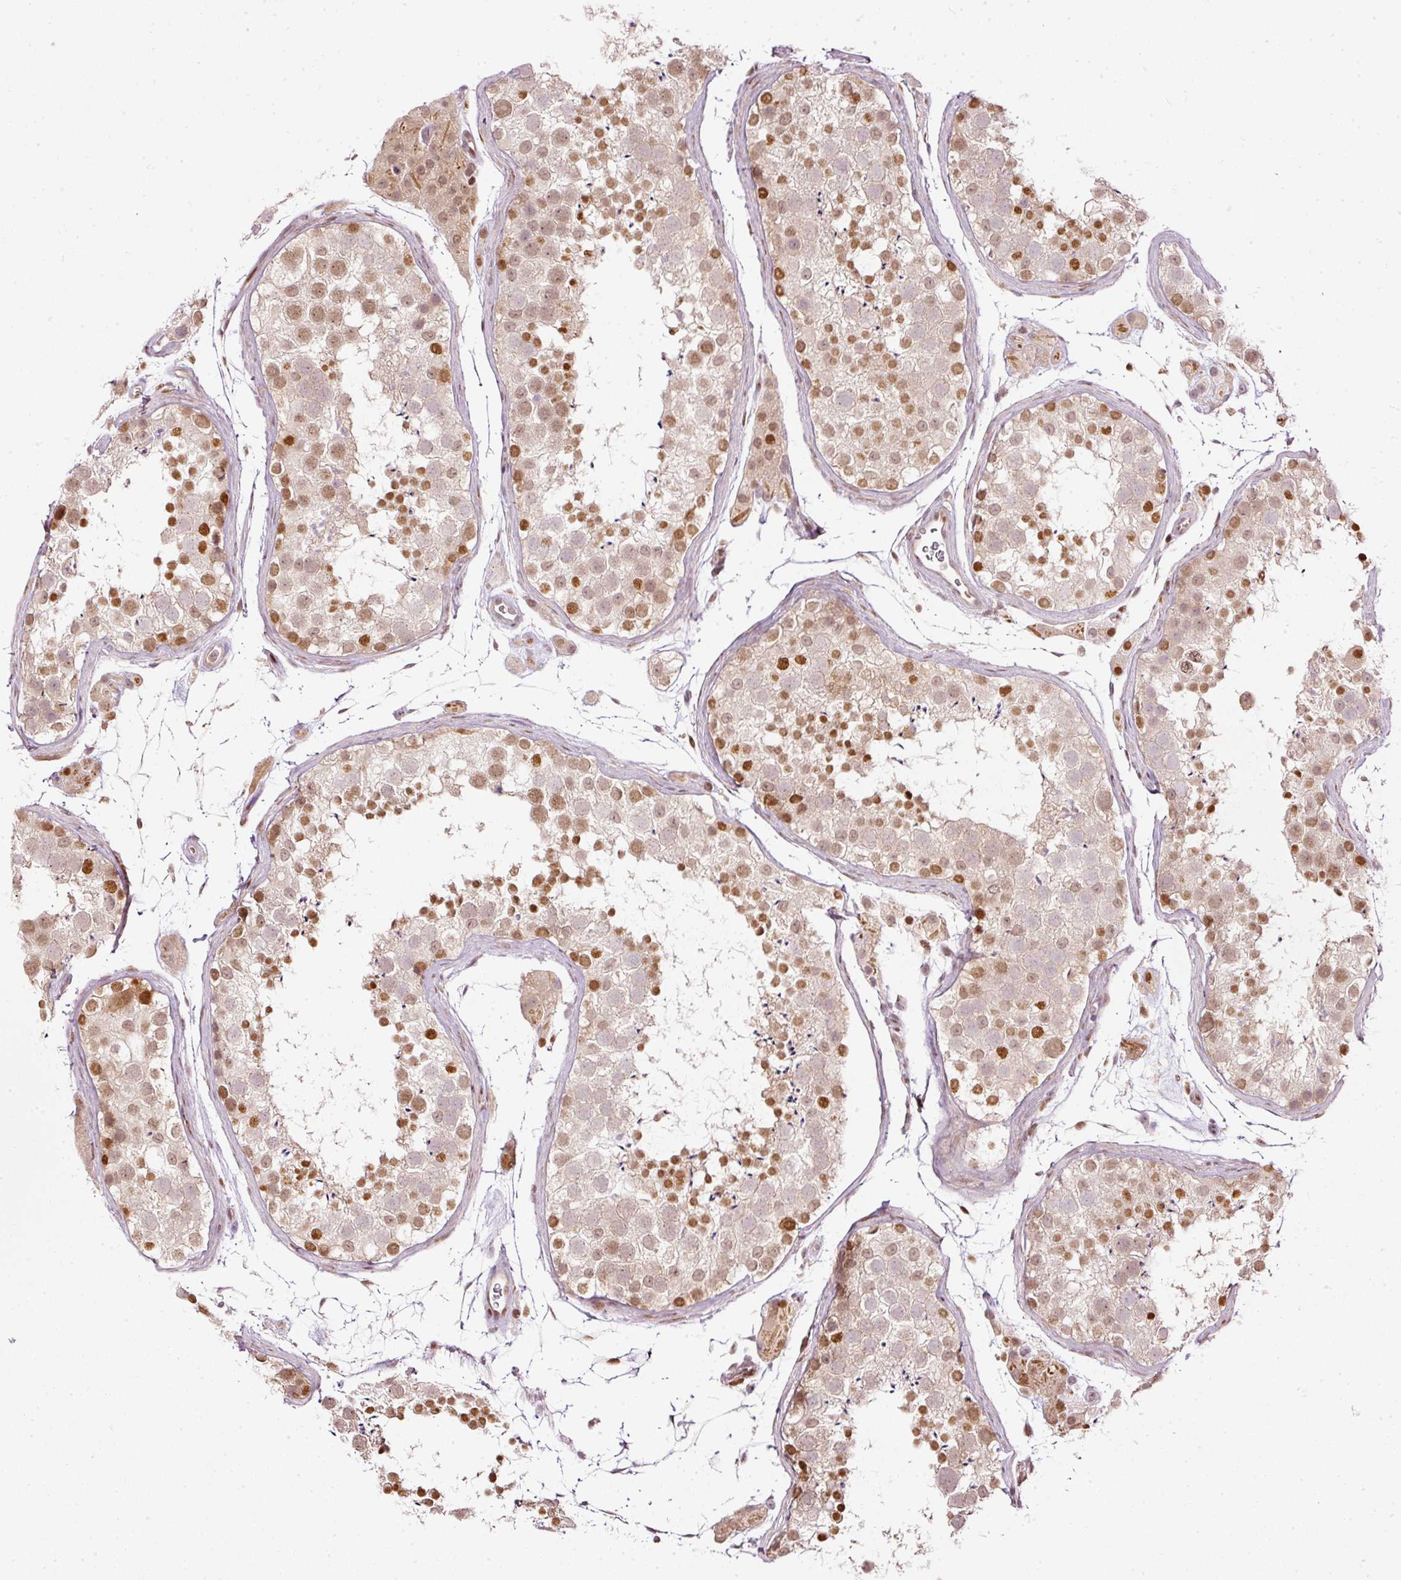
{"staining": {"intensity": "strong", "quantity": "25%-75%", "location": "nuclear"}, "tissue": "testis", "cell_type": "Cells in seminiferous ducts", "image_type": "normal", "snomed": [{"axis": "morphology", "description": "Normal tissue, NOS"}, {"axis": "topography", "description": "Testis"}], "caption": "IHC (DAB) staining of normal human testis shows strong nuclear protein positivity in about 25%-75% of cells in seminiferous ducts. (brown staining indicates protein expression, while blue staining denotes nuclei).", "gene": "ZNF778", "patient": {"sex": "male", "age": 41}}